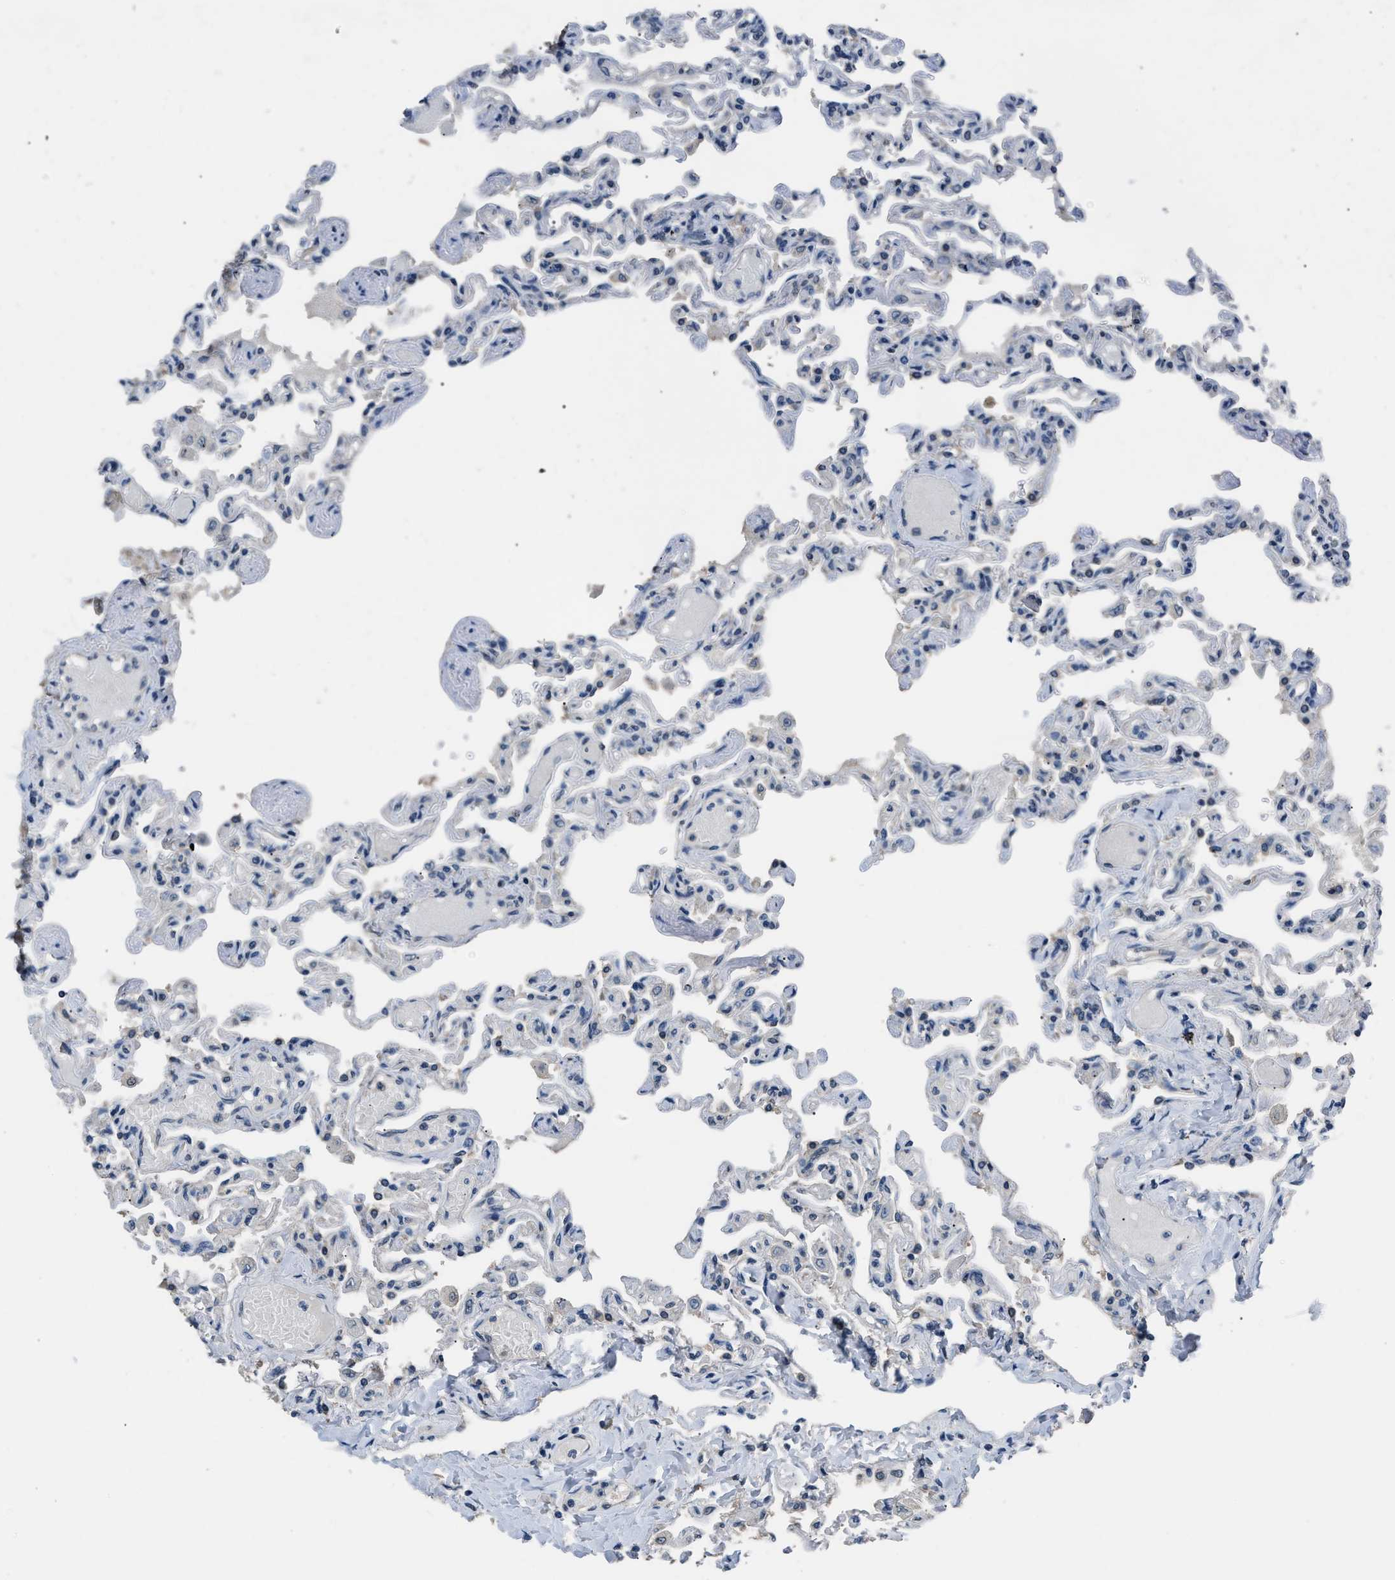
{"staining": {"intensity": "weak", "quantity": "<25%", "location": "cytoplasmic/membranous"}, "tissue": "lung", "cell_type": "Alveolar cells", "image_type": "normal", "snomed": [{"axis": "morphology", "description": "Normal tissue, NOS"}, {"axis": "topography", "description": "Lung"}], "caption": "Histopathology image shows no significant protein positivity in alveolar cells of unremarkable lung. The staining was performed using DAB (3,3'-diaminobenzidine) to visualize the protein expression in brown, while the nuclei were stained in blue with hematoxylin (Magnification: 20x).", "gene": "ABCC9", "patient": {"sex": "male", "age": 21}}